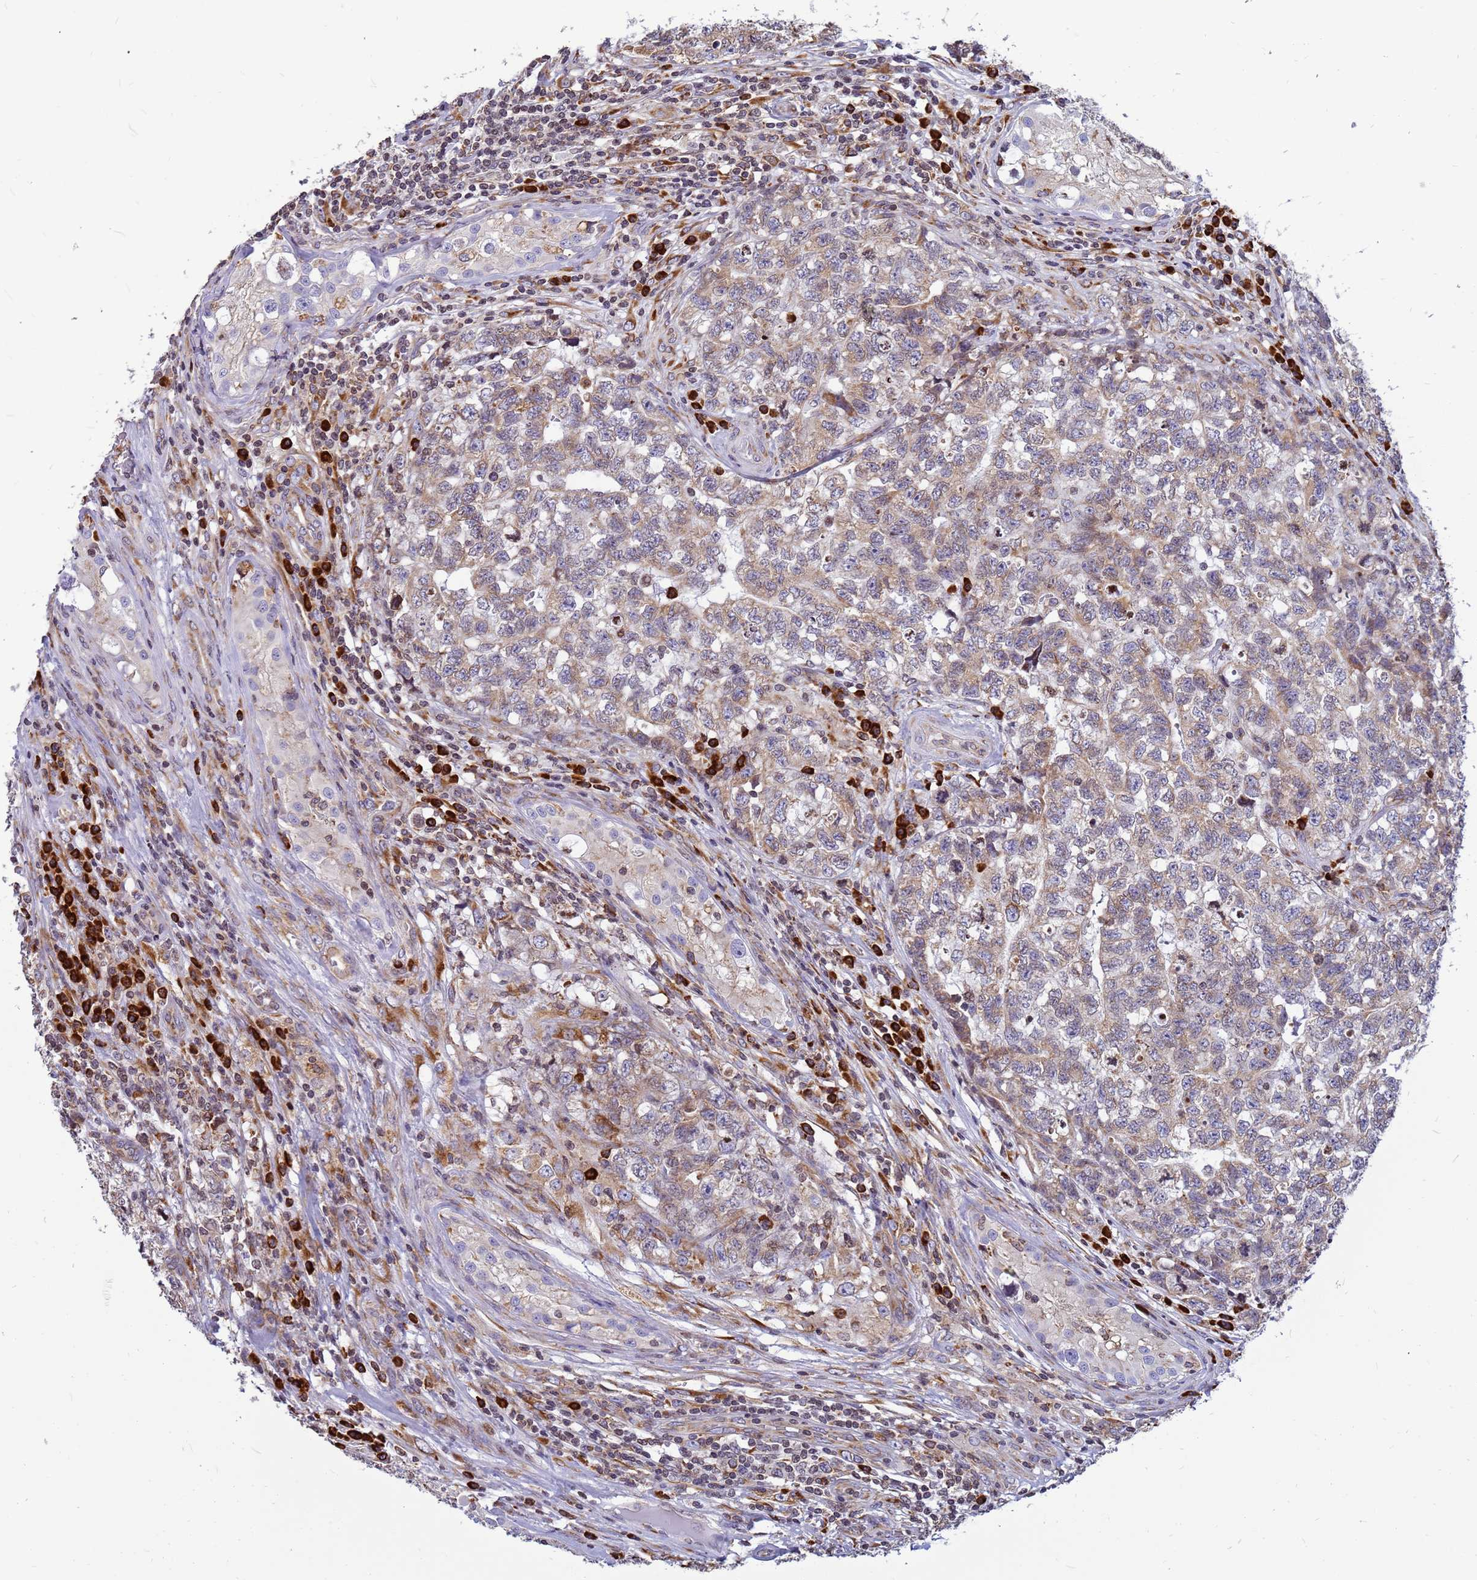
{"staining": {"intensity": "weak", "quantity": ">75%", "location": "cytoplasmic/membranous"}, "tissue": "testis cancer", "cell_type": "Tumor cells", "image_type": "cancer", "snomed": [{"axis": "morphology", "description": "Carcinoma, Embryonal, NOS"}, {"axis": "topography", "description": "Testis"}], "caption": "The immunohistochemical stain highlights weak cytoplasmic/membranous staining in tumor cells of testis cancer (embryonal carcinoma) tissue. The staining was performed using DAB, with brown indicating positive protein expression. Nuclei are stained blue with hematoxylin.", "gene": "SSR4", "patient": {"sex": "male", "age": 31}}